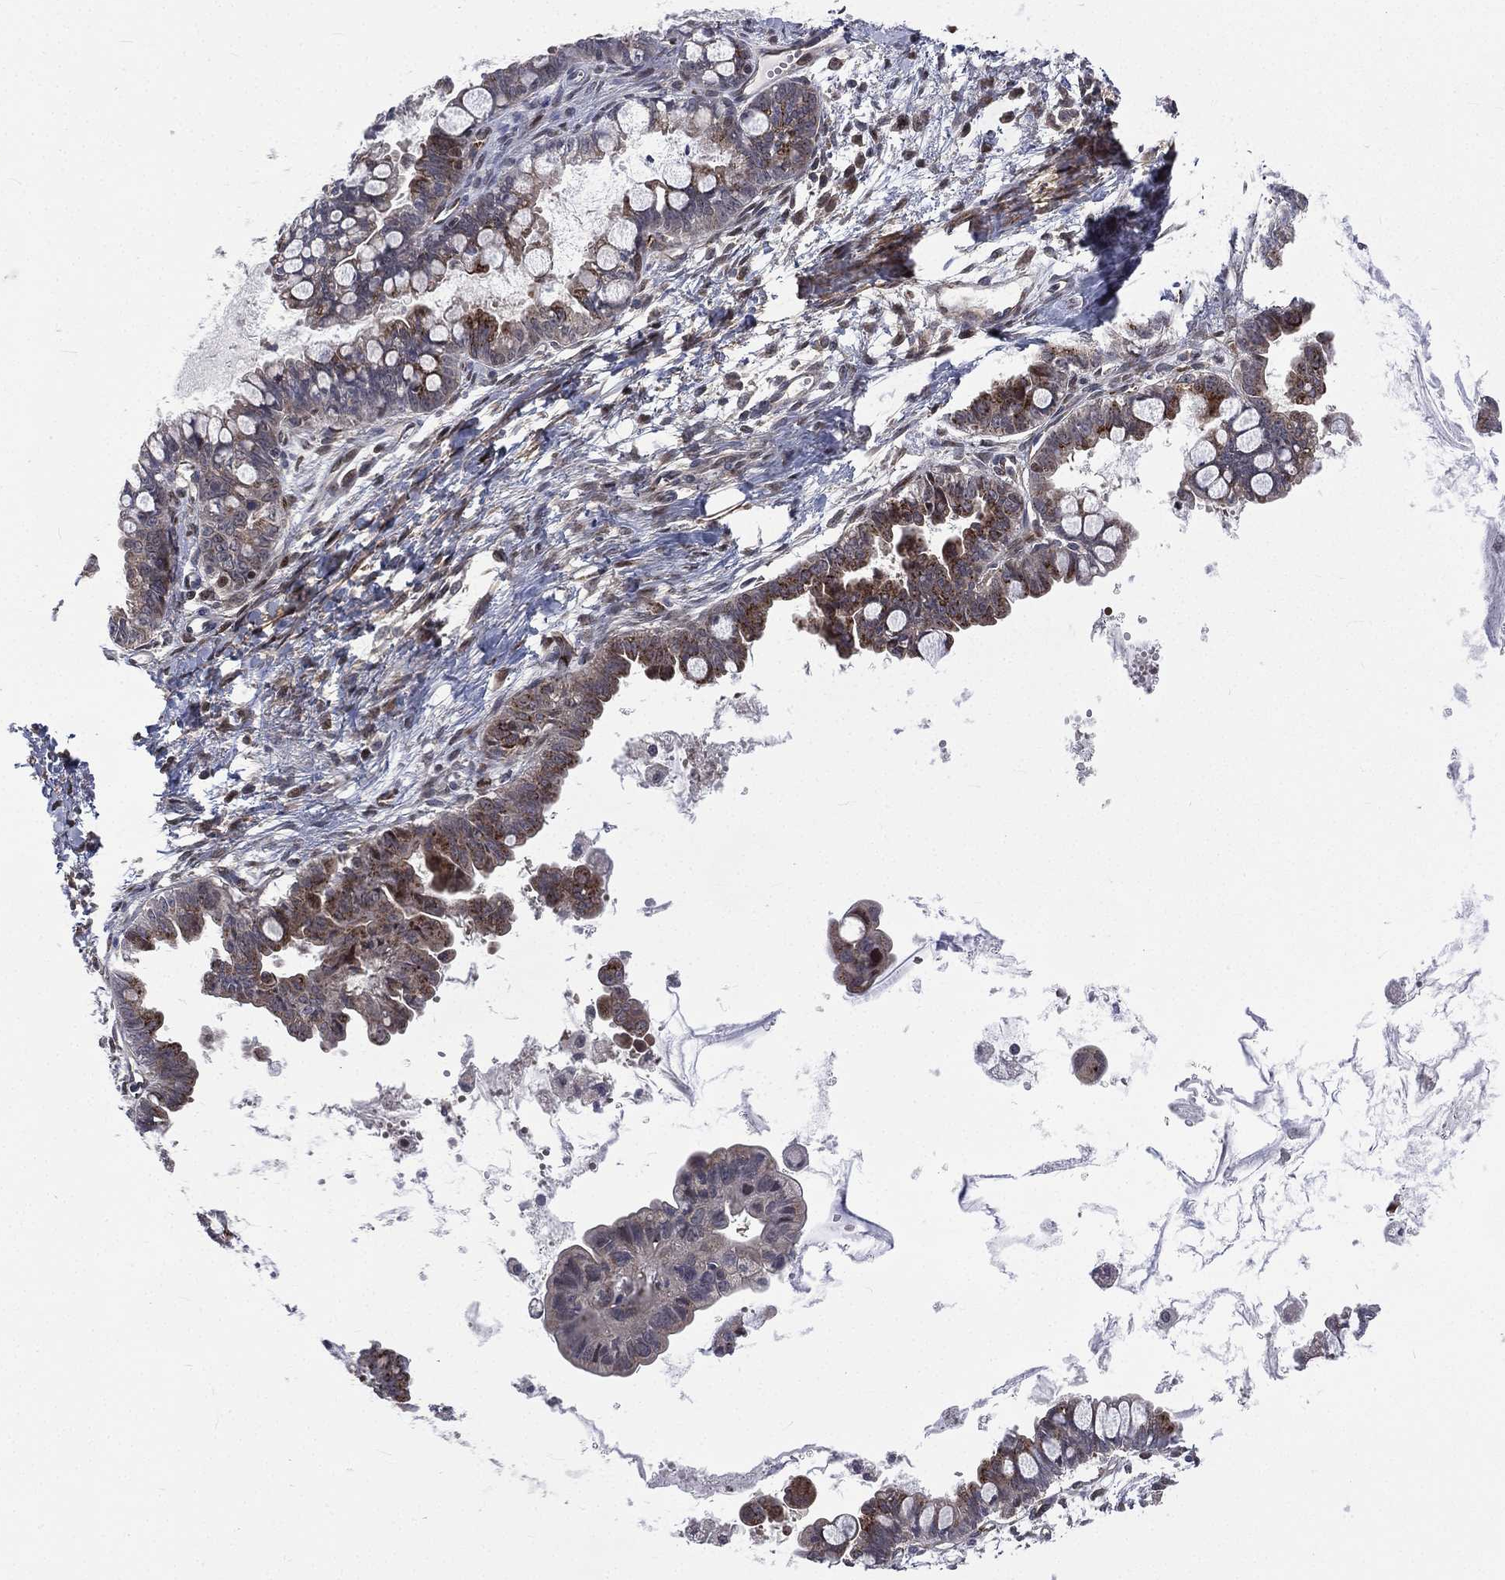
{"staining": {"intensity": "moderate", "quantity": "<25%", "location": "cytoplasmic/membranous"}, "tissue": "ovarian cancer", "cell_type": "Tumor cells", "image_type": "cancer", "snomed": [{"axis": "morphology", "description": "Cystadenocarcinoma, mucinous, NOS"}, {"axis": "topography", "description": "Ovary"}], "caption": "IHC micrograph of ovarian mucinous cystadenocarcinoma stained for a protein (brown), which exhibits low levels of moderate cytoplasmic/membranous expression in about <25% of tumor cells.", "gene": "ARL3", "patient": {"sex": "female", "age": 63}}